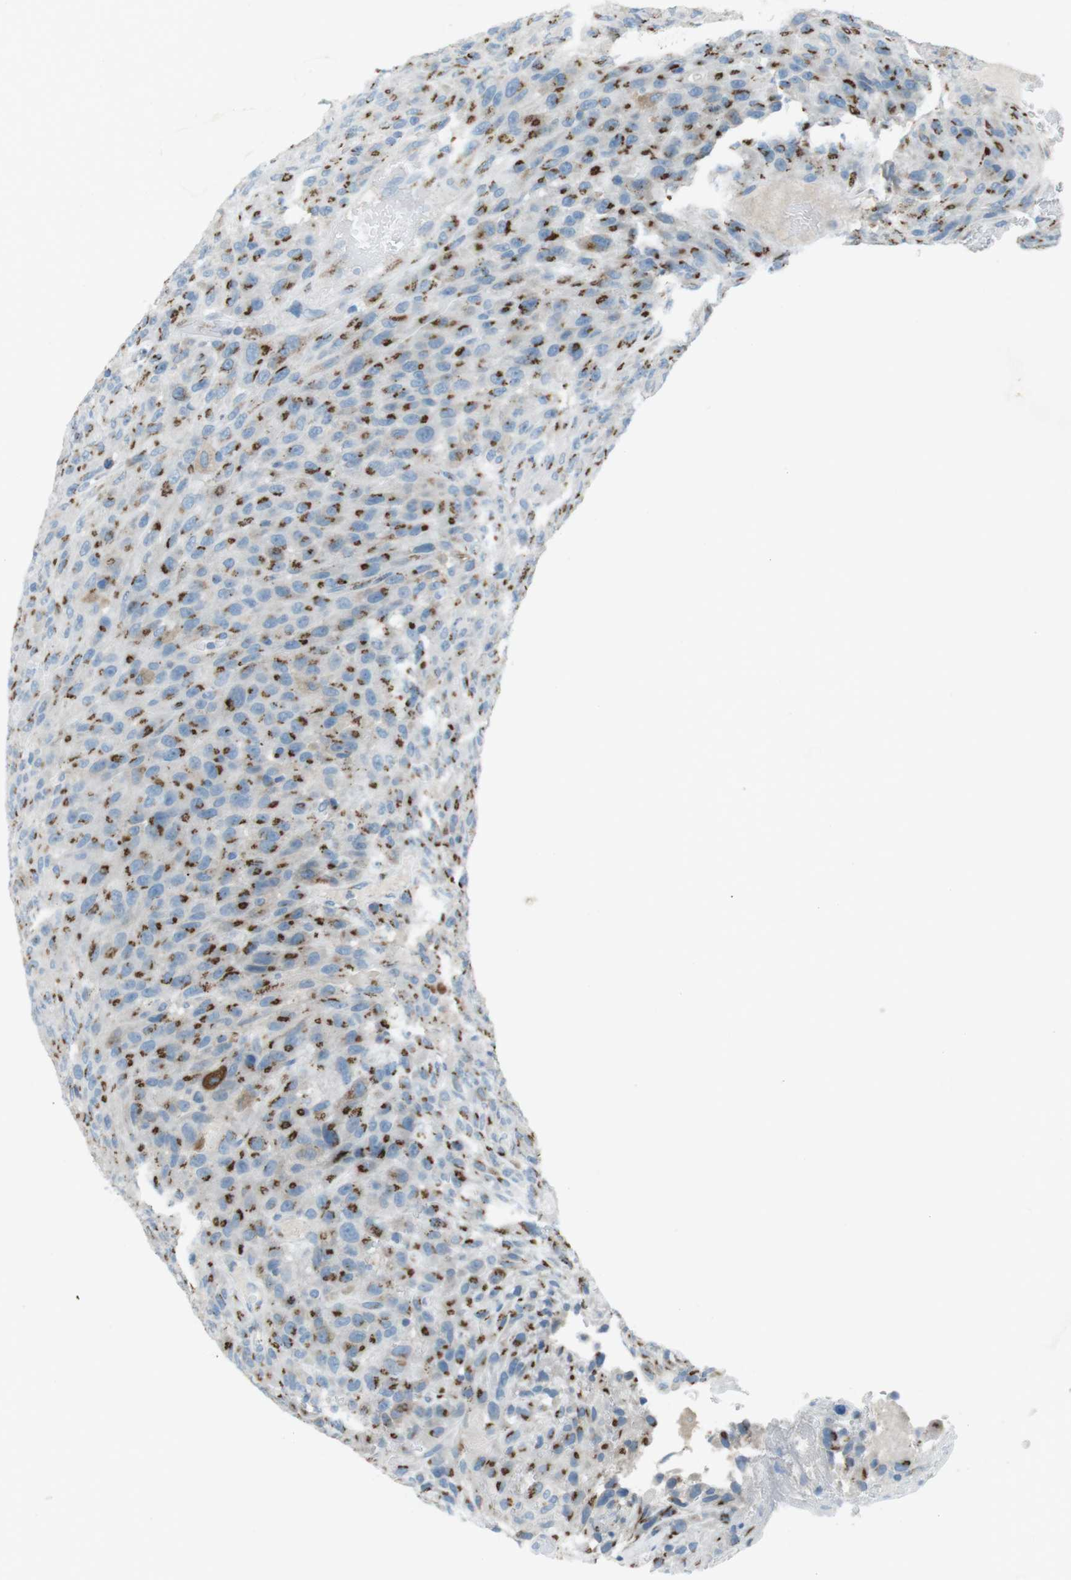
{"staining": {"intensity": "moderate", "quantity": "25%-75%", "location": "cytoplasmic/membranous"}, "tissue": "urothelial cancer", "cell_type": "Tumor cells", "image_type": "cancer", "snomed": [{"axis": "morphology", "description": "Urothelial carcinoma, High grade"}, {"axis": "topography", "description": "Urinary bladder"}], "caption": "Tumor cells reveal medium levels of moderate cytoplasmic/membranous expression in approximately 25%-75% of cells in urothelial cancer.", "gene": "TXNDC15", "patient": {"sex": "male", "age": 66}}